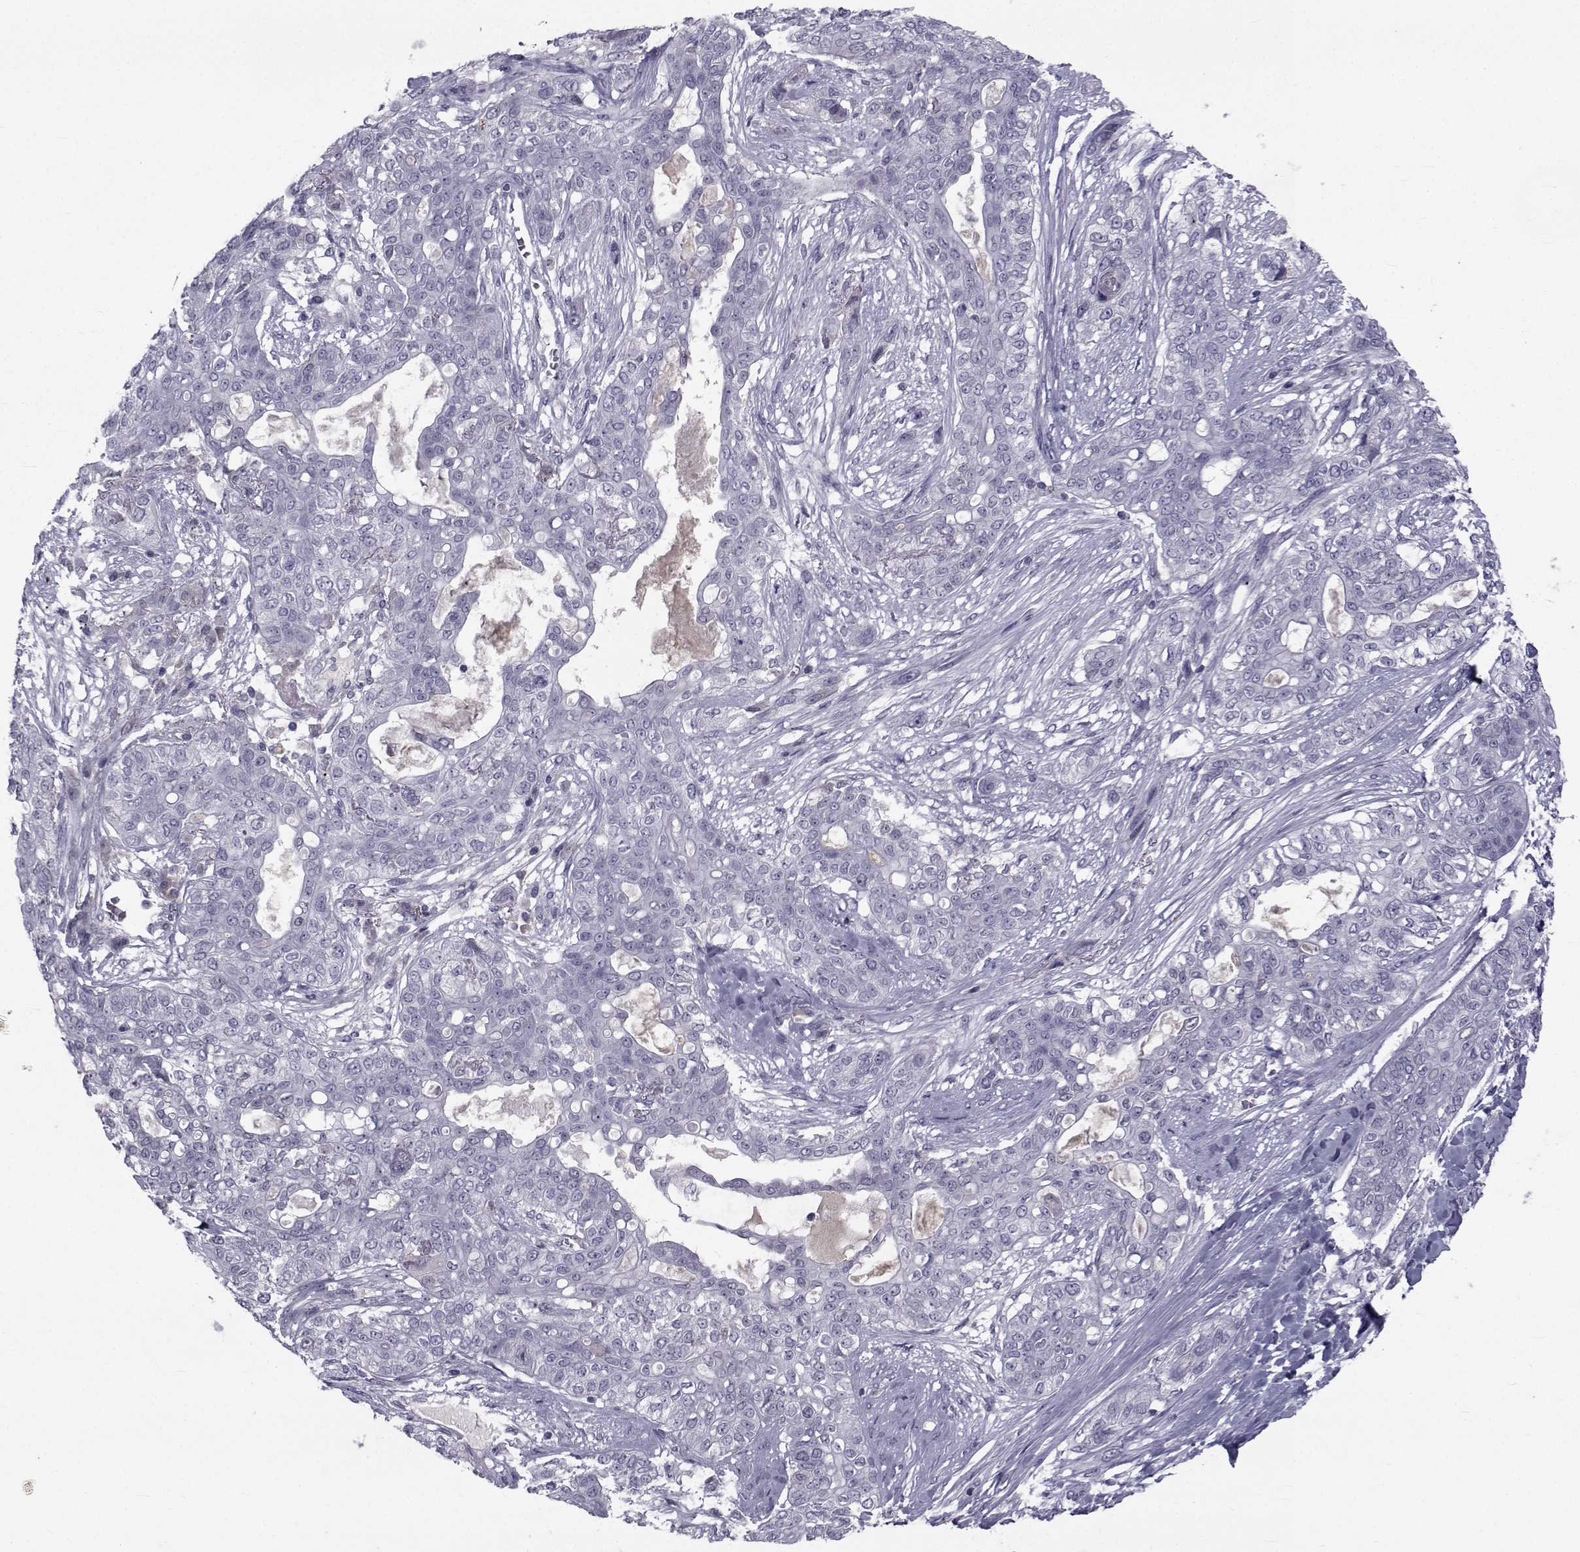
{"staining": {"intensity": "negative", "quantity": "none", "location": "none"}, "tissue": "lung cancer", "cell_type": "Tumor cells", "image_type": "cancer", "snomed": [{"axis": "morphology", "description": "Squamous cell carcinoma, NOS"}, {"axis": "topography", "description": "Lung"}], "caption": "Immunohistochemistry histopathology image of lung squamous cell carcinoma stained for a protein (brown), which reveals no staining in tumor cells. (DAB immunohistochemistry (IHC) visualized using brightfield microscopy, high magnification).", "gene": "PAX2", "patient": {"sex": "female", "age": 70}}